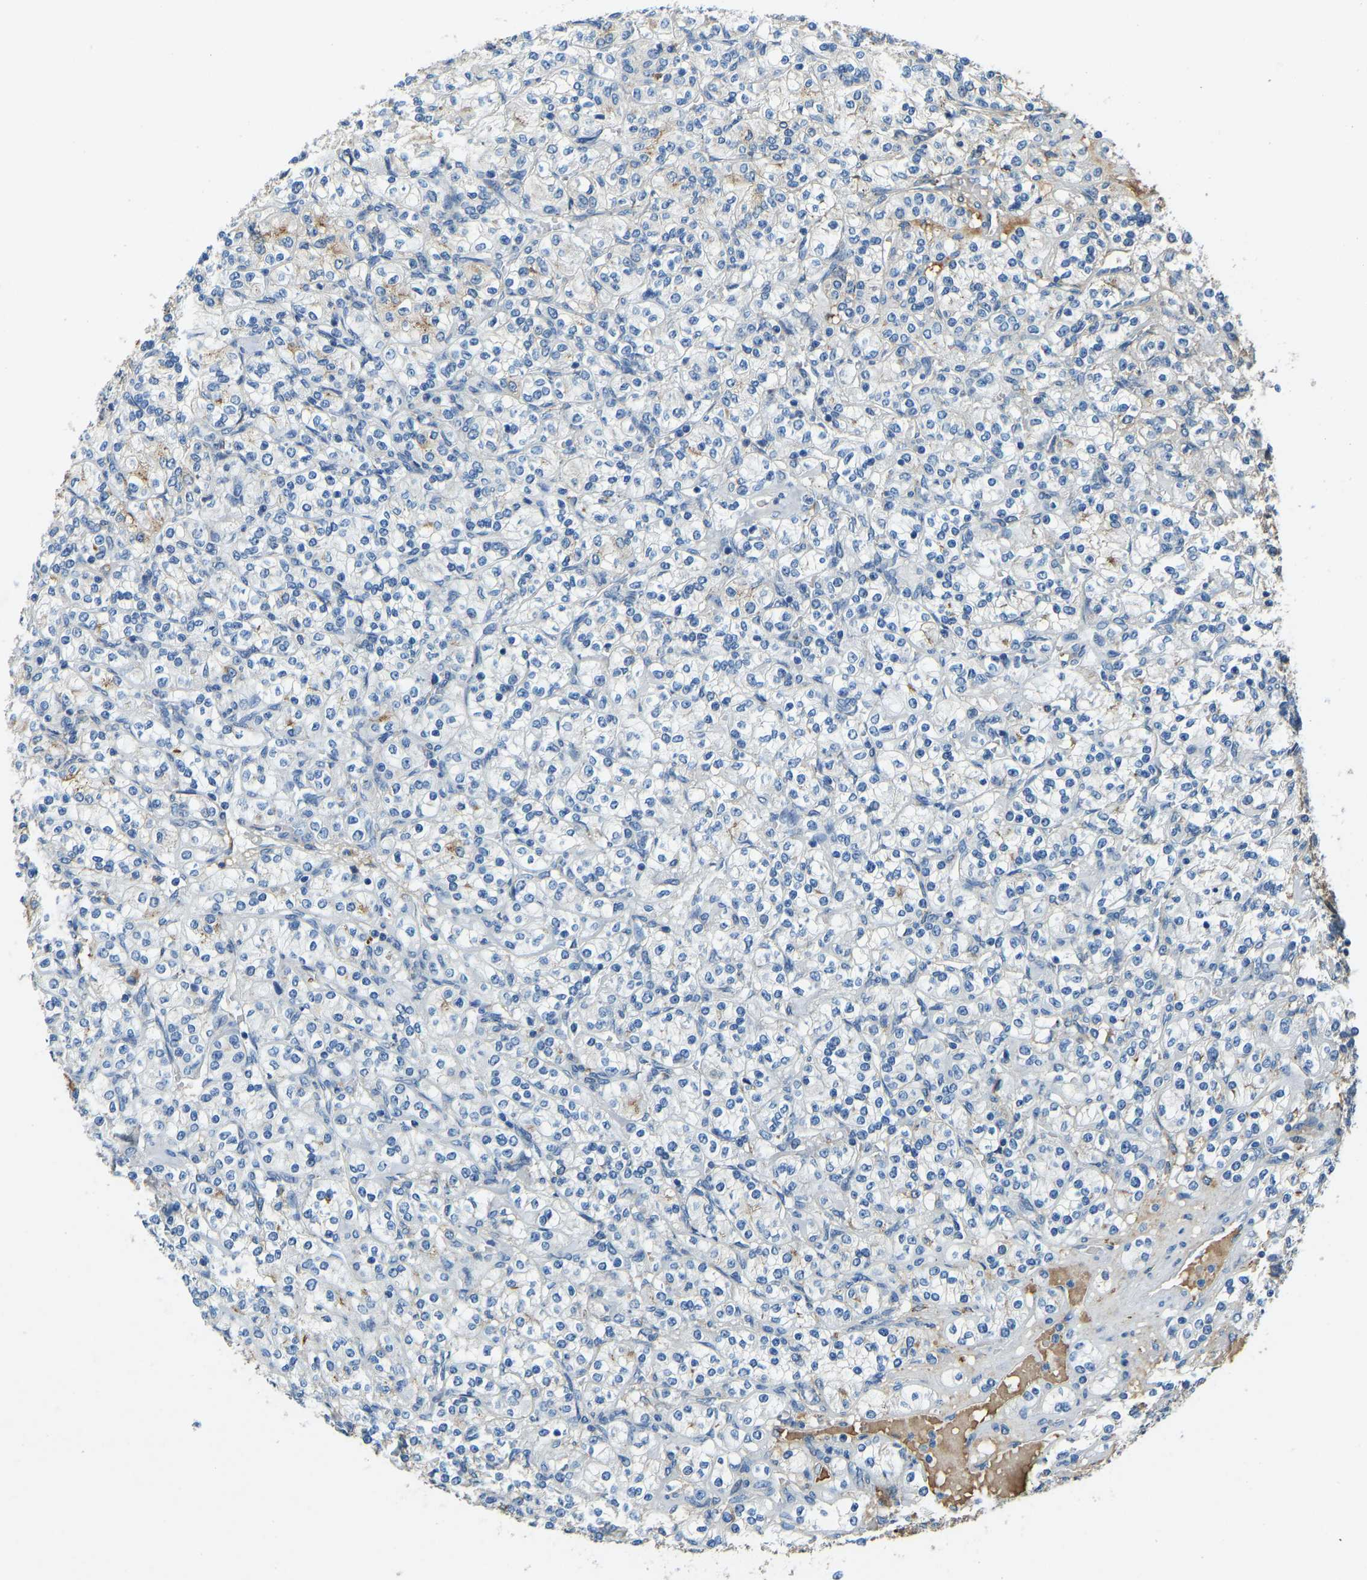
{"staining": {"intensity": "negative", "quantity": "none", "location": "none"}, "tissue": "renal cancer", "cell_type": "Tumor cells", "image_type": "cancer", "snomed": [{"axis": "morphology", "description": "Adenocarcinoma, NOS"}, {"axis": "topography", "description": "Kidney"}], "caption": "The immunohistochemistry (IHC) histopathology image has no significant staining in tumor cells of renal cancer tissue.", "gene": "THBS4", "patient": {"sex": "male", "age": 77}}